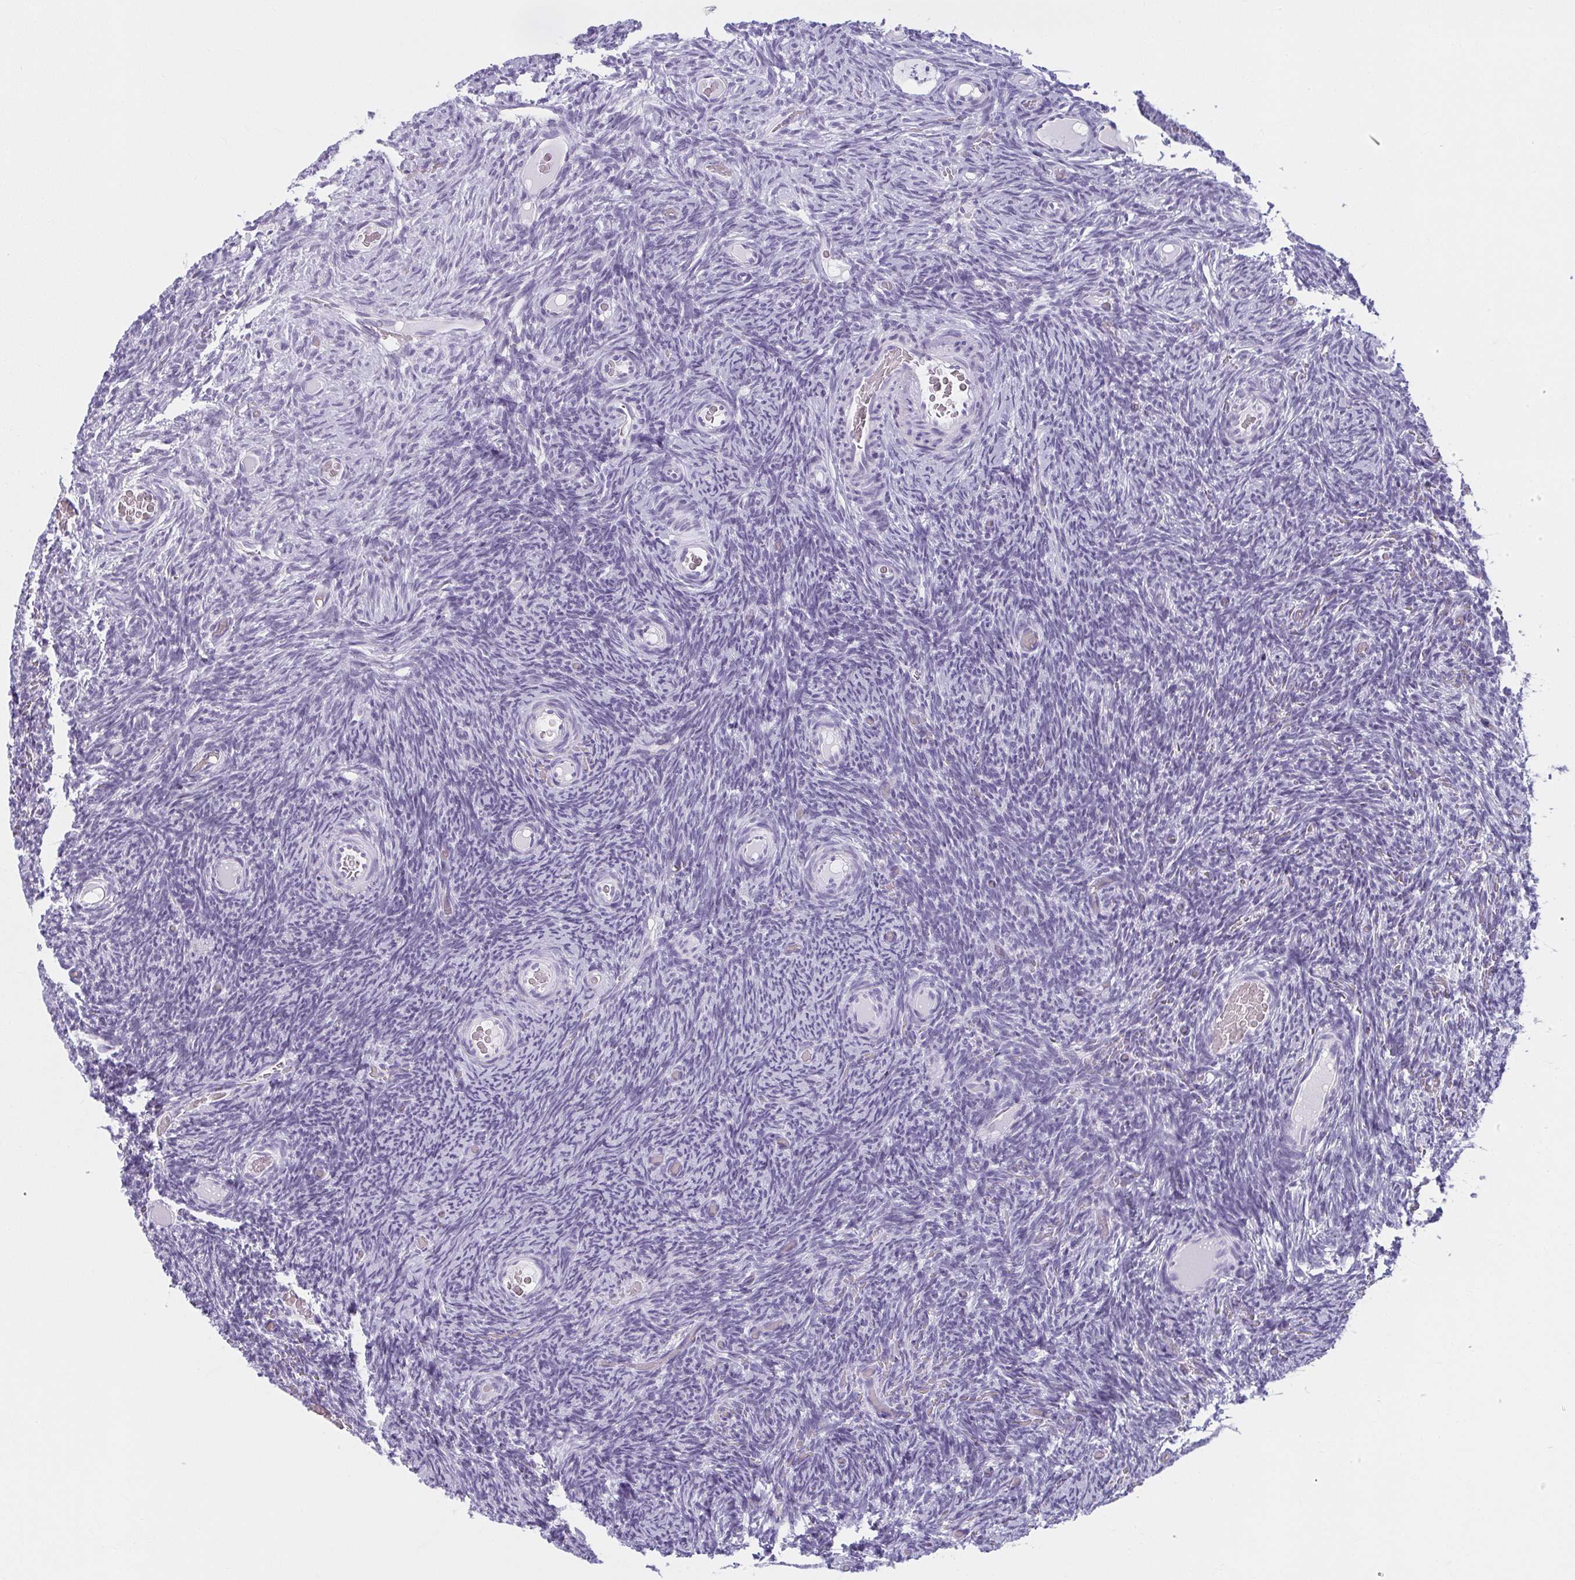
{"staining": {"intensity": "negative", "quantity": "none", "location": "none"}, "tissue": "ovary", "cell_type": "Ovarian stroma cells", "image_type": "normal", "snomed": [{"axis": "morphology", "description": "Normal tissue, NOS"}, {"axis": "topography", "description": "Ovary"}], "caption": "This is an immunohistochemistry (IHC) histopathology image of normal ovary. There is no staining in ovarian stroma cells.", "gene": "MOBP", "patient": {"sex": "female", "age": 34}}